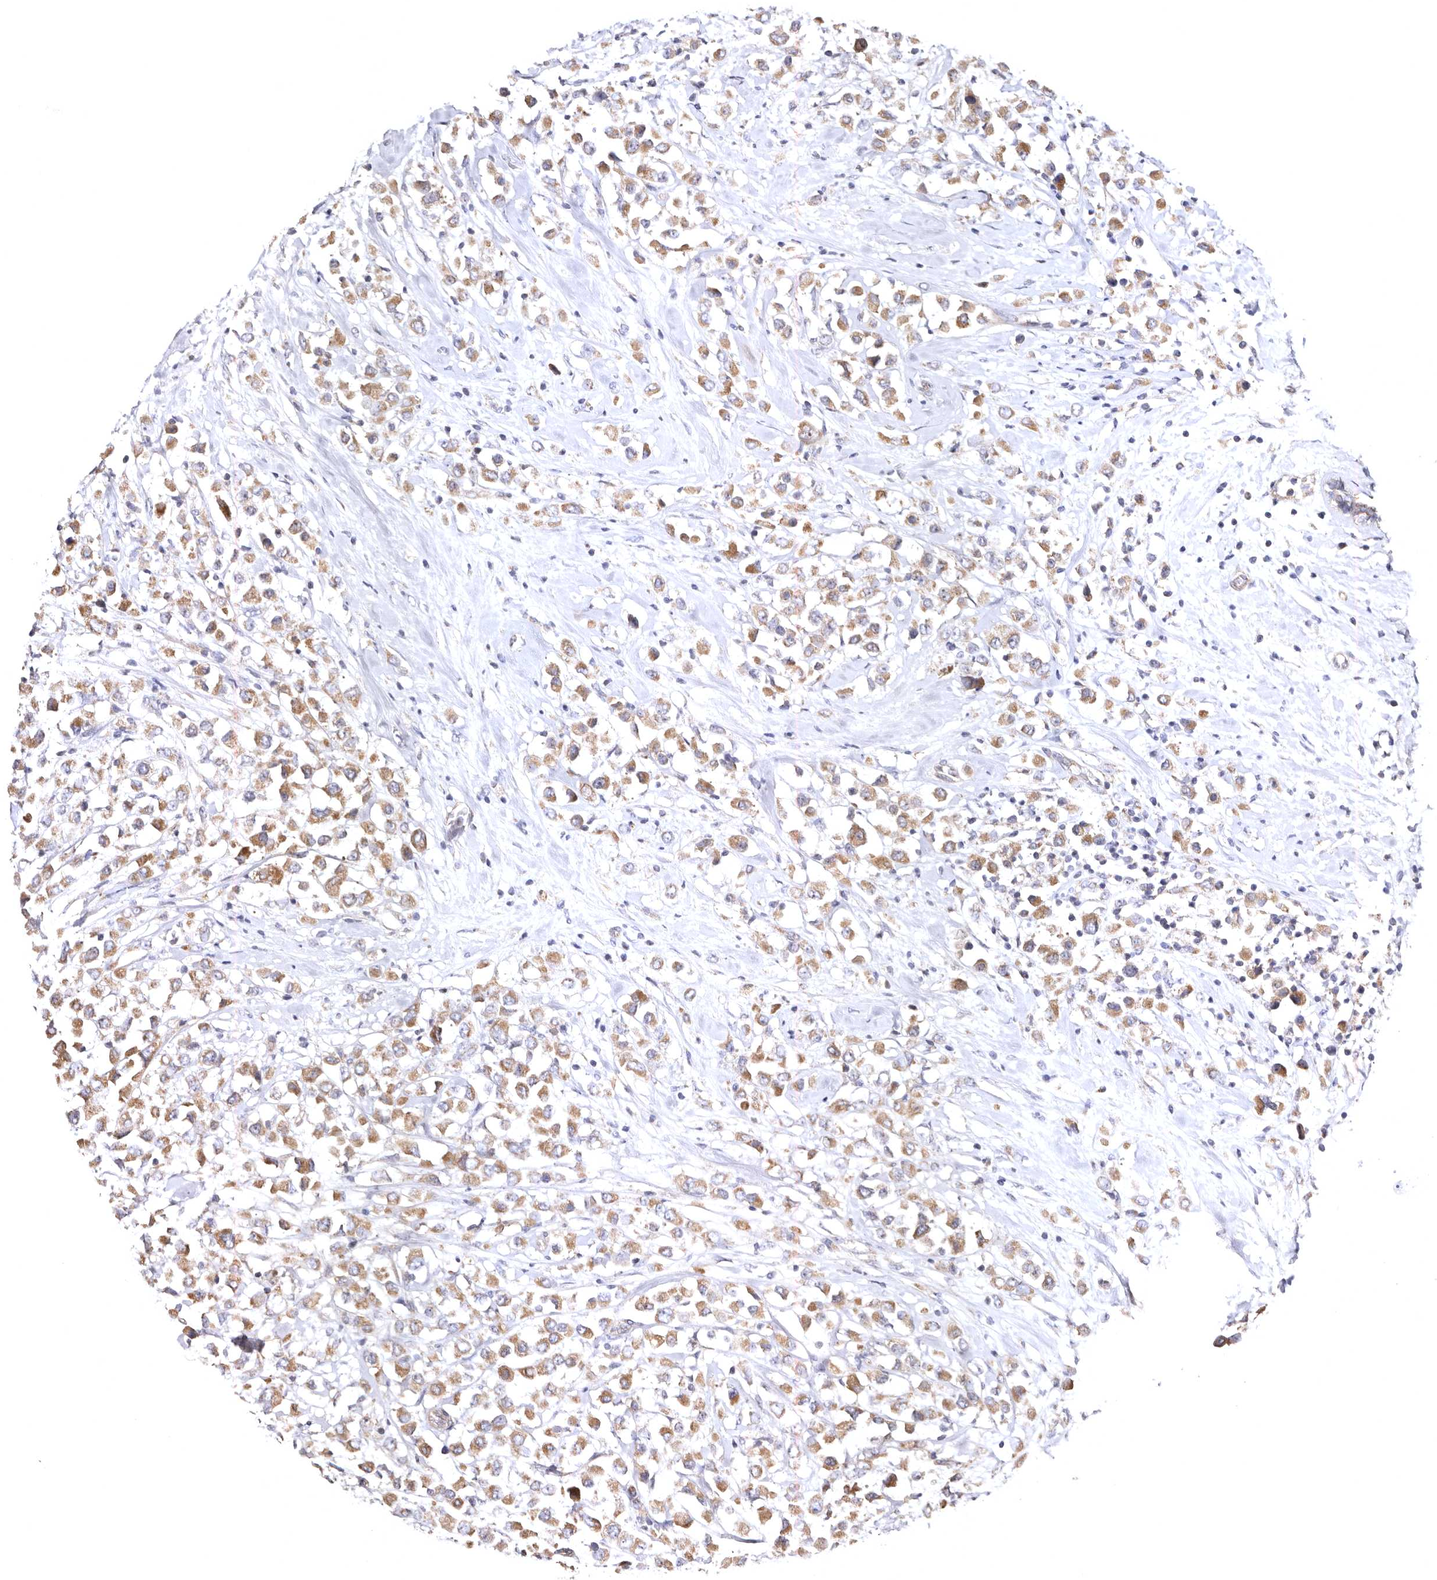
{"staining": {"intensity": "moderate", "quantity": ">75%", "location": "cytoplasmic/membranous"}, "tissue": "breast cancer", "cell_type": "Tumor cells", "image_type": "cancer", "snomed": [{"axis": "morphology", "description": "Duct carcinoma"}, {"axis": "topography", "description": "Breast"}], "caption": "Tumor cells display moderate cytoplasmic/membranous expression in about >75% of cells in breast invasive ductal carcinoma.", "gene": "BAIAP2L1", "patient": {"sex": "female", "age": 61}}